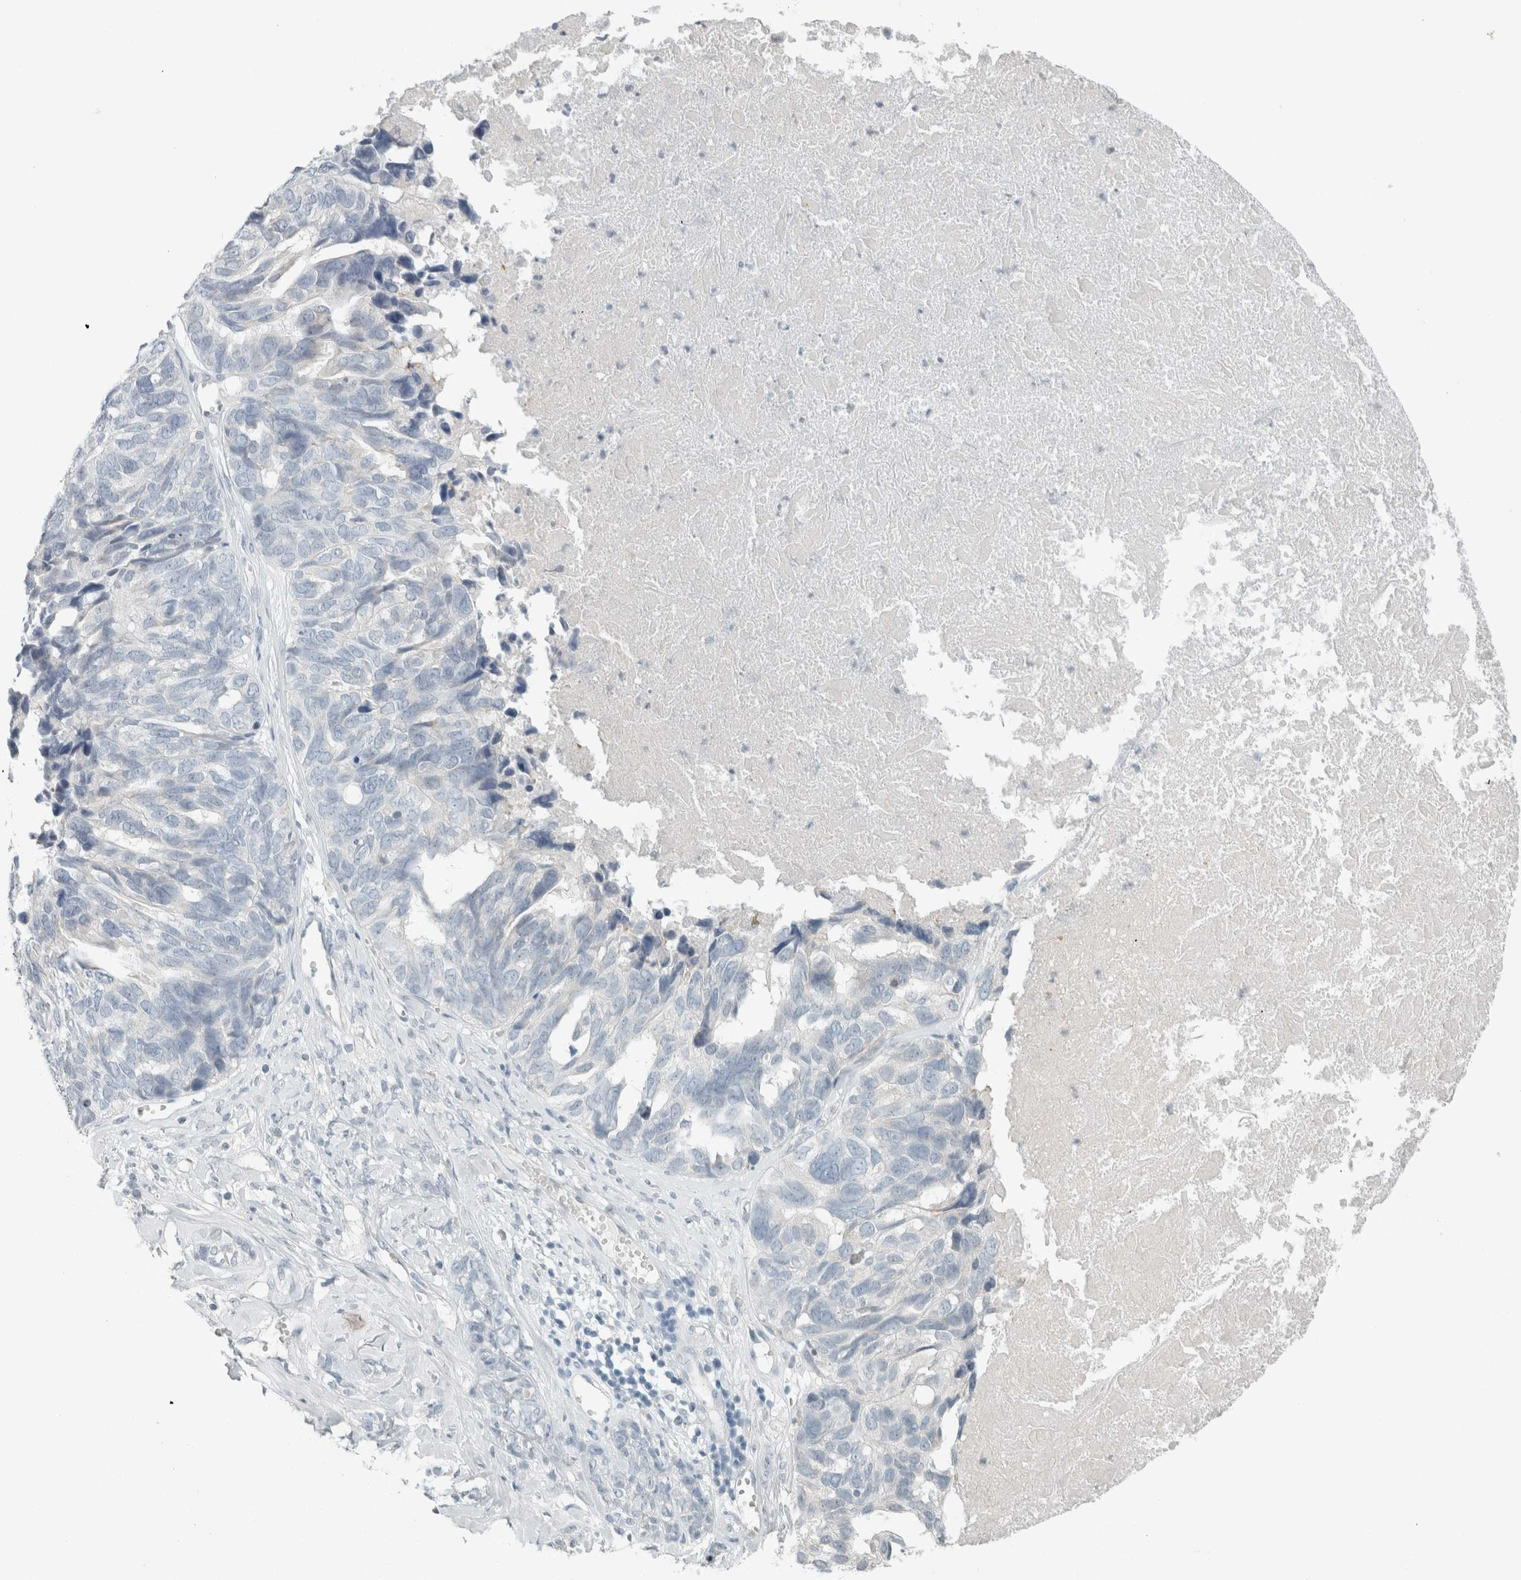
{"staining": {"intensity": "negative", "quantity": "none", "location": "none"}, "tissue": "ovarian cancer", "cell_type": "Tumor cells", "image_type": "cancer", "snomed": [{"axis": "morphology", "description": "Cystadenocarcinoma, serous, NOS"}, {"axis": "topography", "description": "Ovary"}], "caption": "Tumor cells show no significant positivity in ovarian cancer. The staining was performed using DAB (3,3'-diaminobenzidine) to visualize the protein expression in brown, while the nuclei were stained in blue with hematoxylin (Magnification: 20x).", "gene": "TRIT1", "patient": {"sex": "female", "age": 79}}